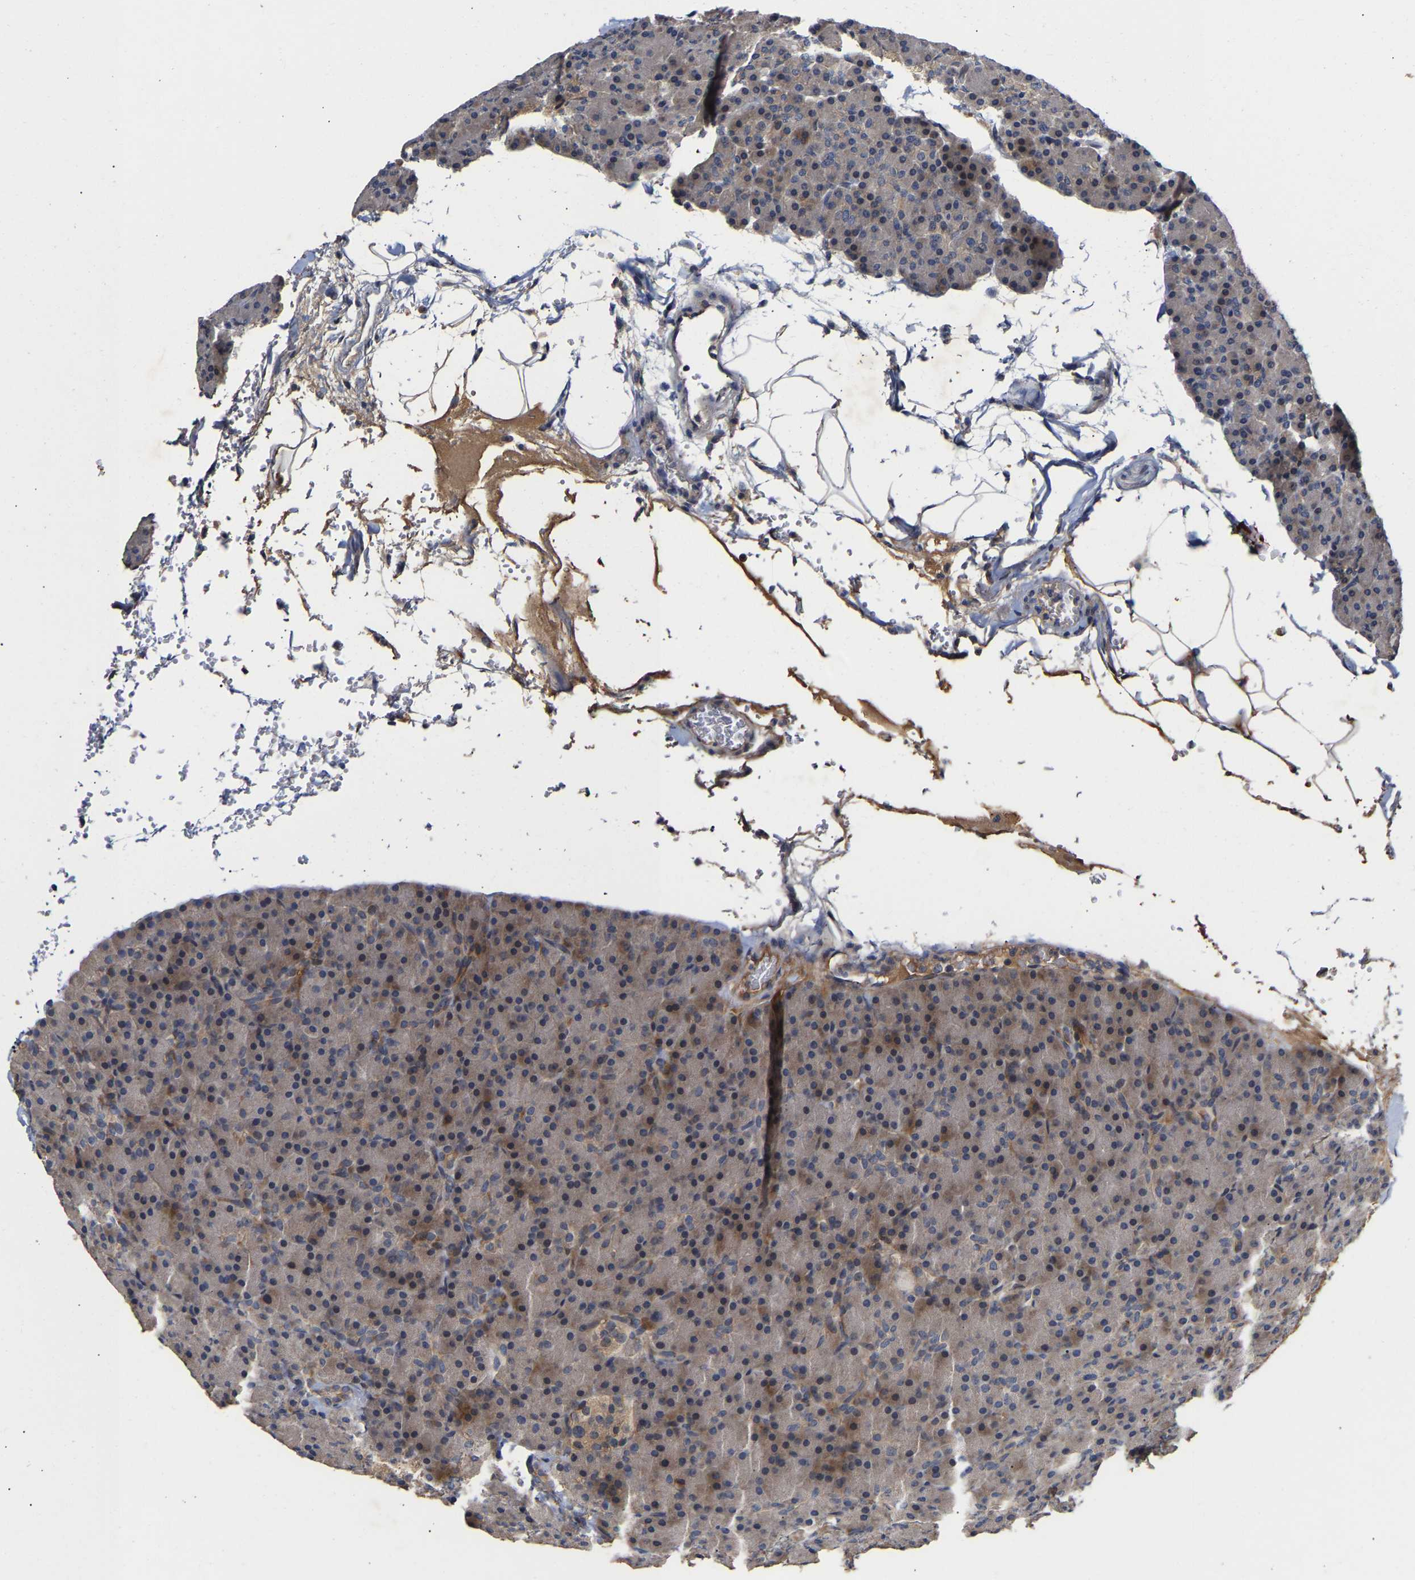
{"staining": {"intensity": "moderate", "quantity": "<25%", "location": "cytoplasmic/membranous"}, "tissue": "pancreas", "cell_type": "Exocrine glandular cells", "image_type": "normal", "snomed": [{"axis": "morphology", "description": "Normal tissue, NOS"}, {"axis": "topography", "description": "Pancreas"}], "caption": "Exocrine glandular cells reveal low levels of moderate cytoplasmic/membranous positivity in about <25% of cells in normal human pancreas. (Brightfield microscopy of DAB IHC at high magnification).", "gene": "KASH5", "patient": {"sex": "female", "age": 43}}